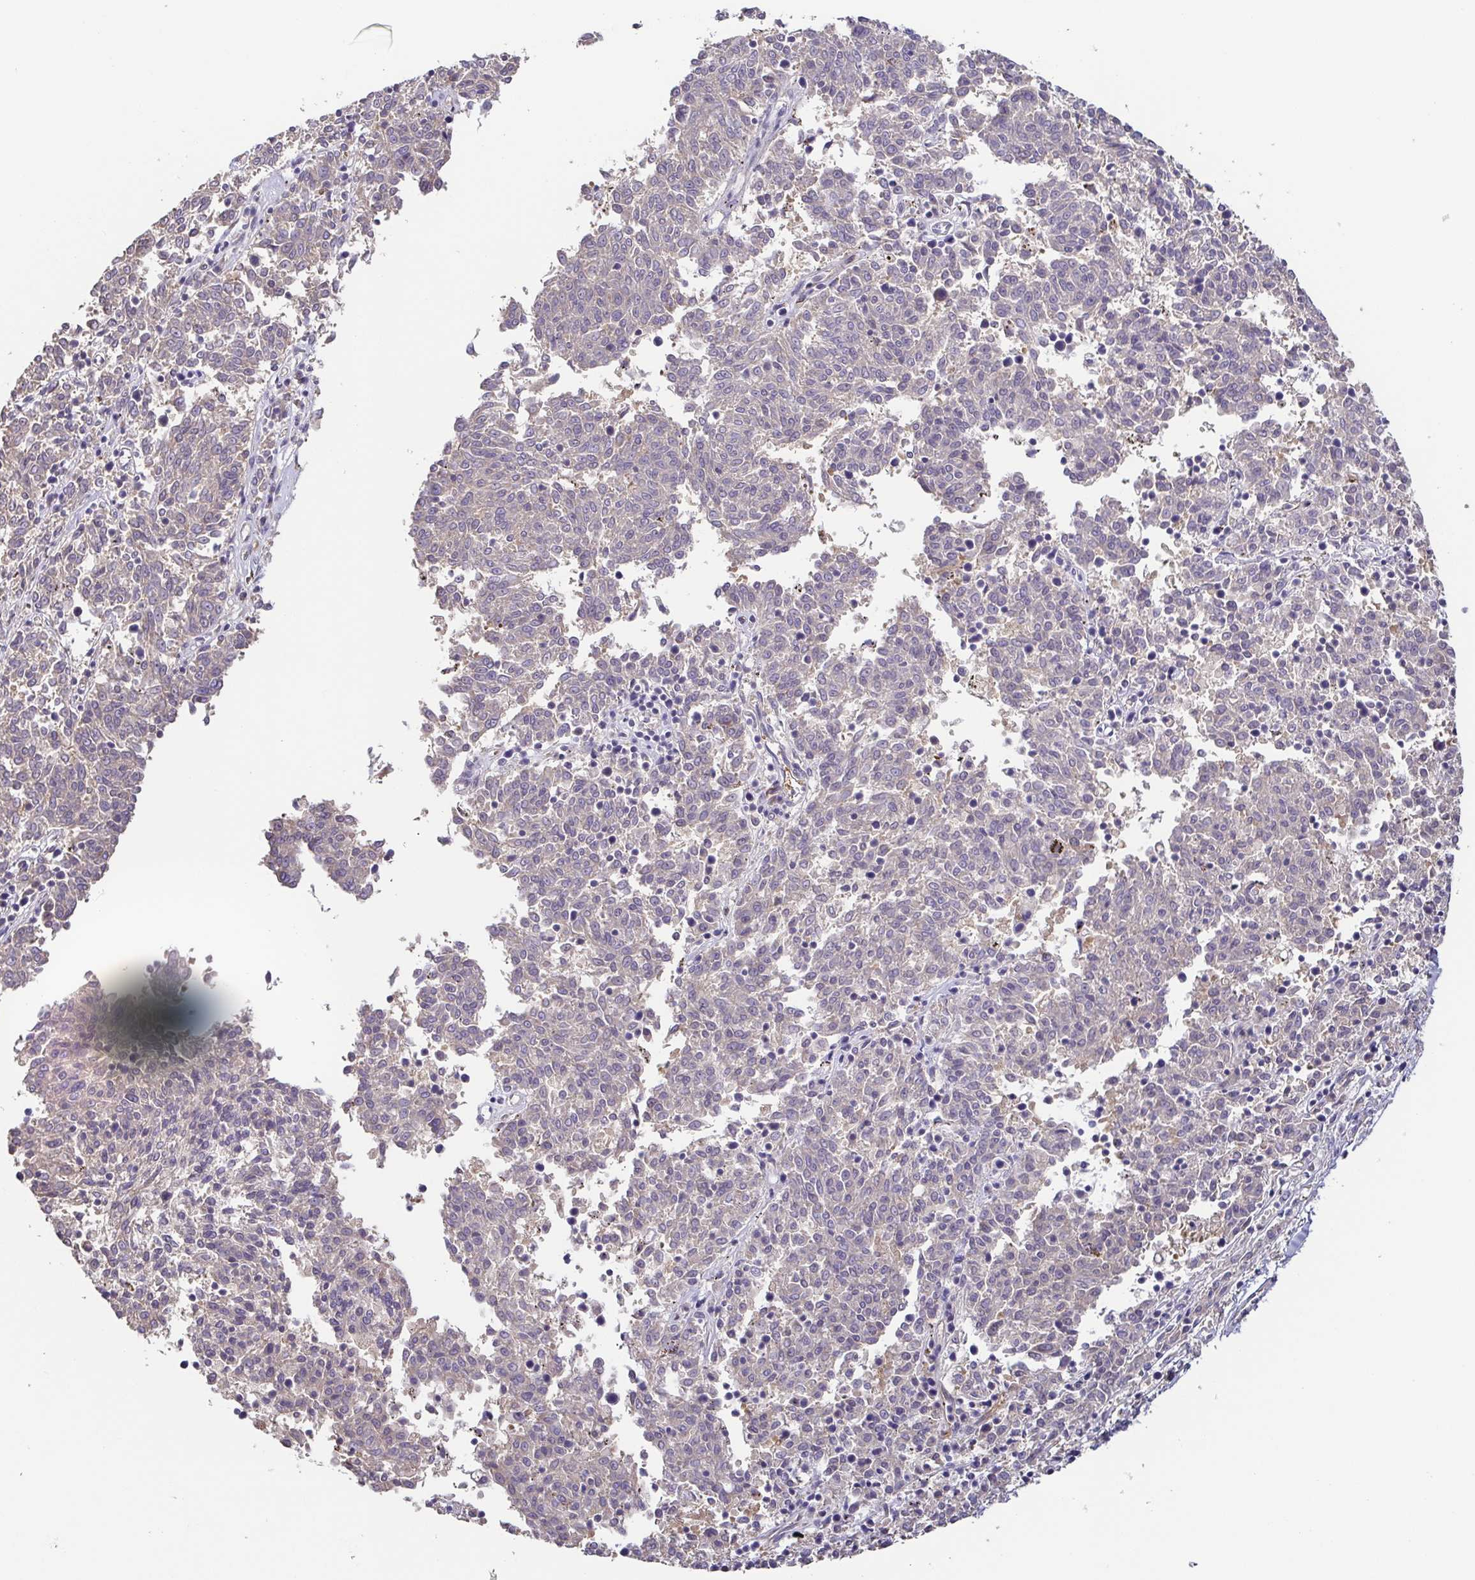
{"staining": {"intensity": "negative", "quantity": "none", "location": "none"}, "tissue": "melanoma", "cell_type": "Tumor cells", "image_type": "cancer", "snomed": [{"axis": "morphology", "description": "Malignant melanoma, NOS"}, {"axis": "topography", "description": "Skin"}], "caption": "Protein analysis of melanoma exhibits no significant positivity in tumor cells. Nuclei are stained in blue.", "gene": "EIF3D", "patient": {"sex": "female", "age": 72}}